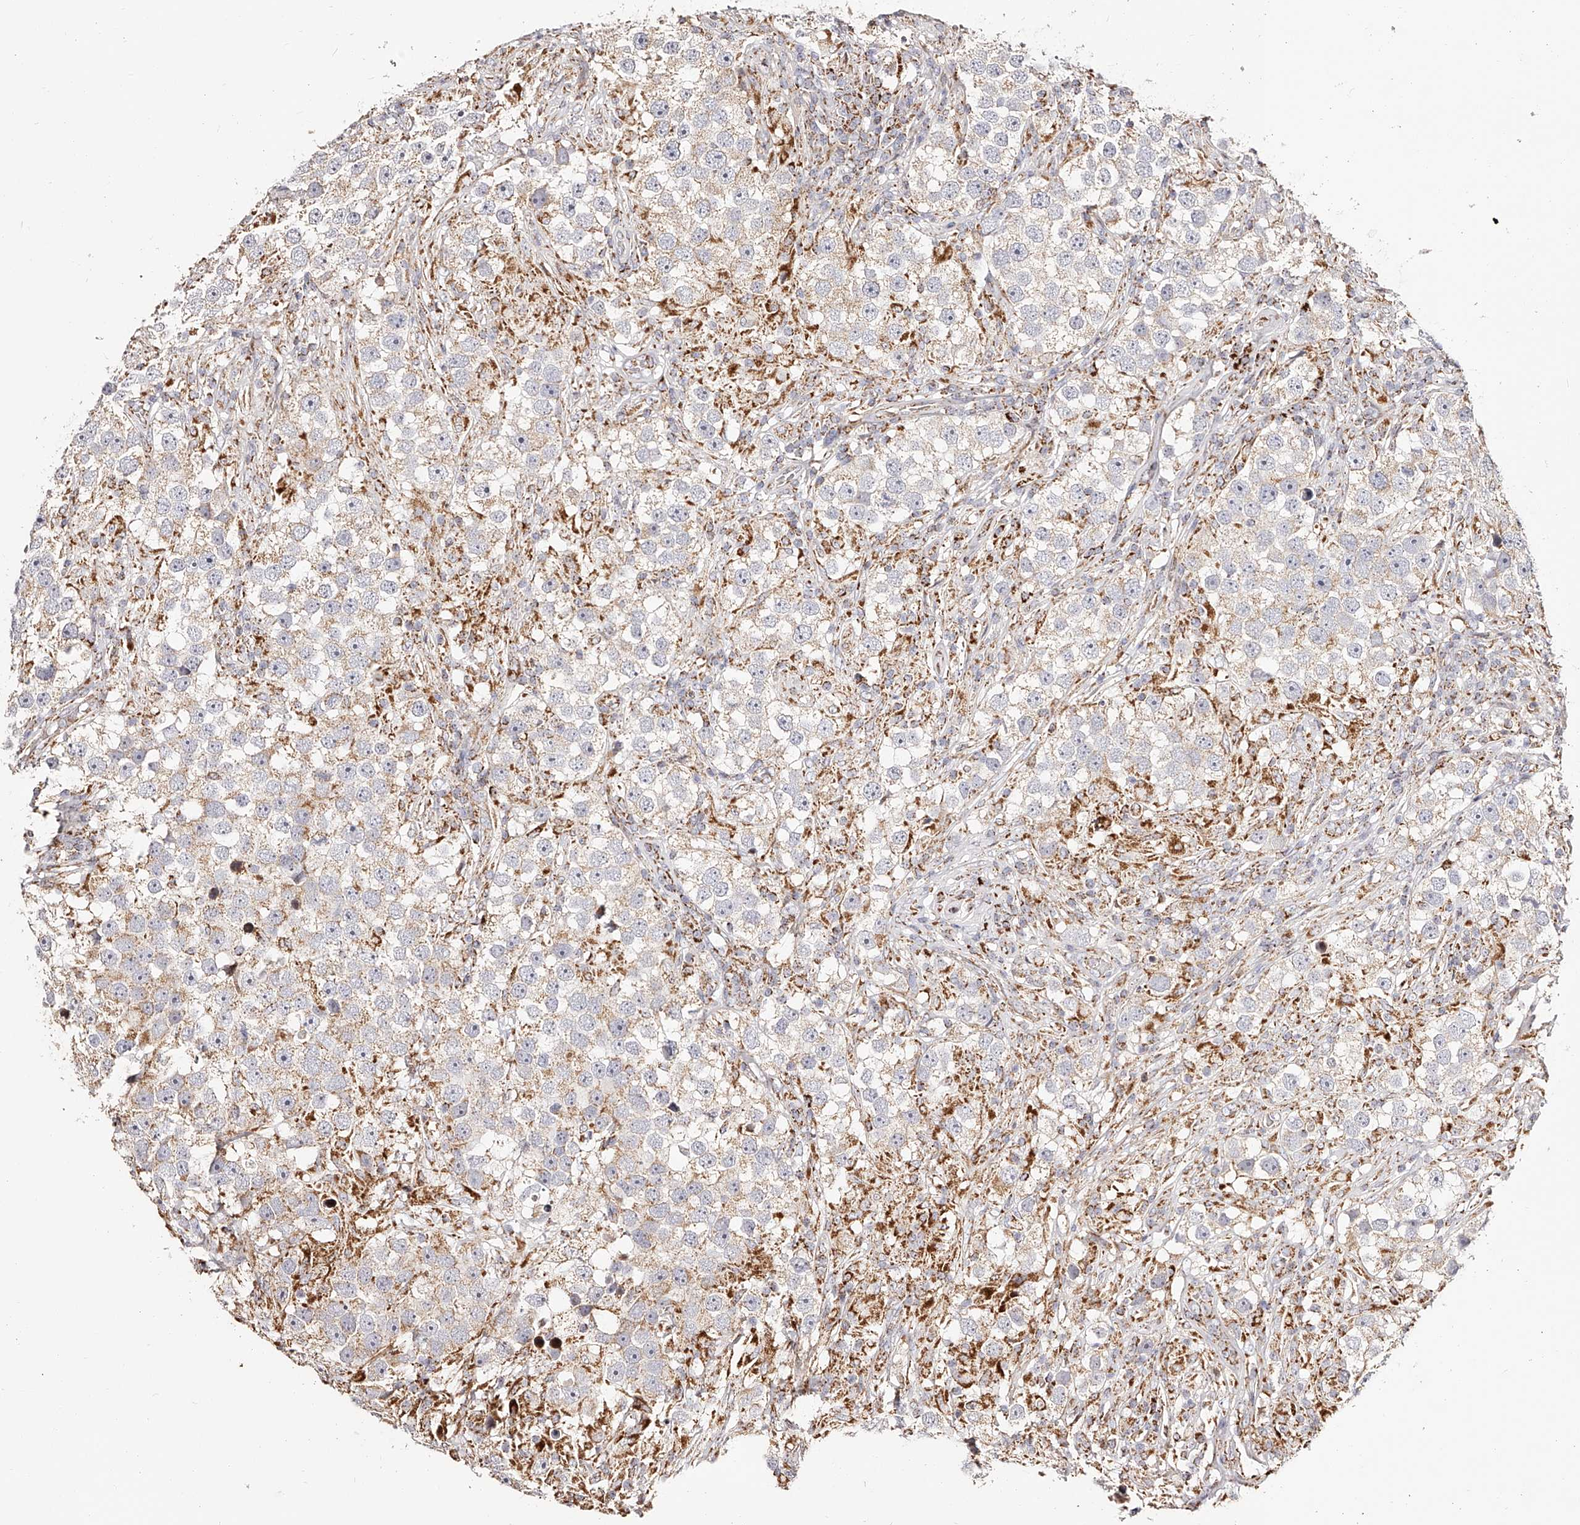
{"staining": {"intensity": "strong", "quantity": "25%-75%", "location": "cytoplasmic/membranous"}, "tissue": "testis cancer", "cell_type": "Tumor cells", "image_type": "cancer", "snomed": [{"axis": "morphology", "description": "Seminoma, NOS"}, {"axis": "topography", "description": "Testis"}], "caption": "Human testis seminoma stained for a protein (brown) displays strong cytoplasmic/membranous positive expression in approximately 25%-75% of tumor cells.", "gene": "NDUFV3", "patient": {"sex": "male", "age": 49}}